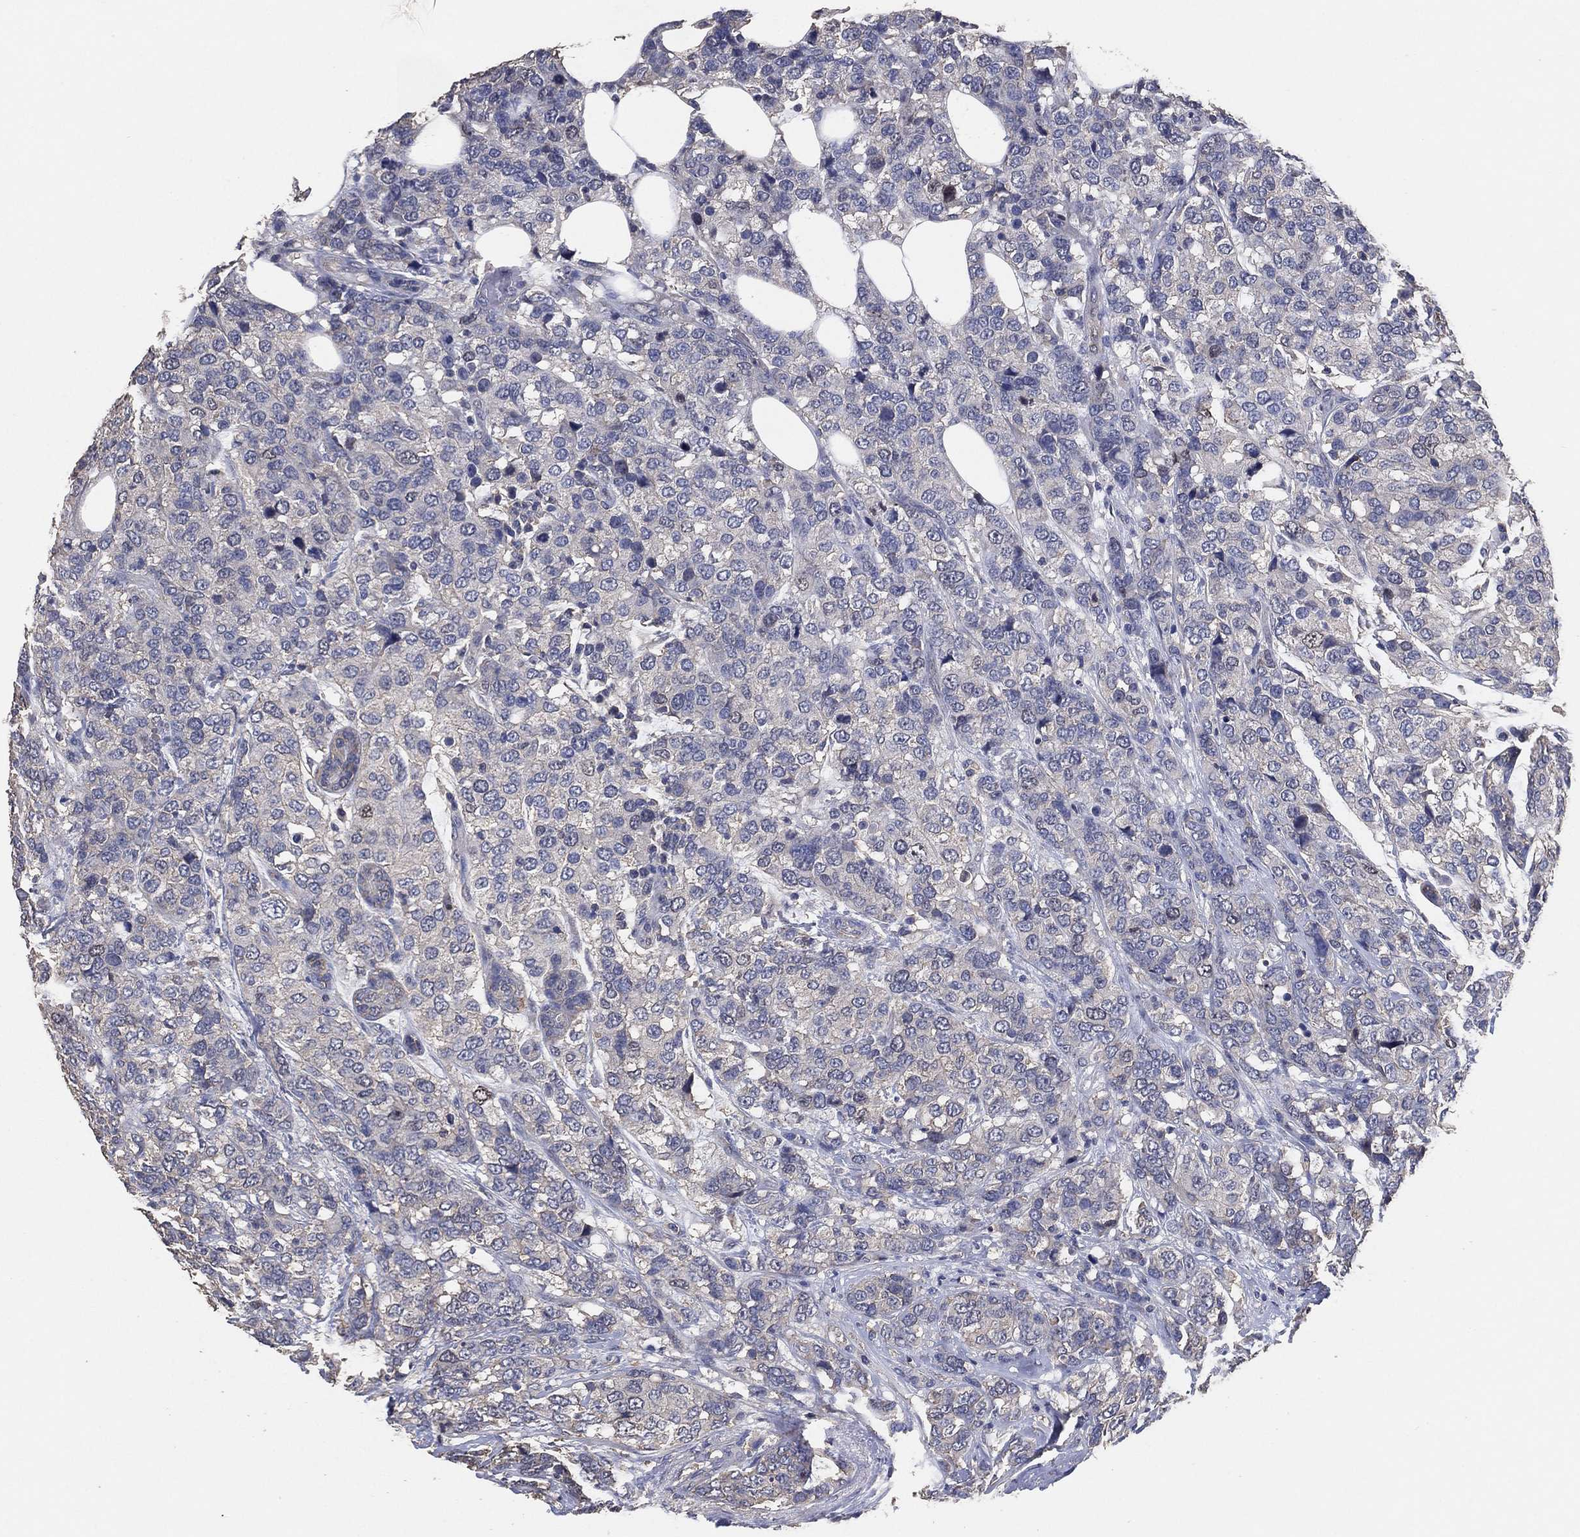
{"staining": {"intensity": "negative", "quantity": "none", "location": "none"}, "tissue": "breast cancer", "cell_type": "Tumor cells", "image_type": "cancer", "snomed": [{"axis": "morphology", "description": "Lobular carcinoma"}, {"axis": "topography", "description": "Breast"}], "caption": "DAB (3,3'-diaminobenzidine) immunohistochemical staining of human lobular carcinoma (breast) demonstrates no significant positivity in tumor cells.", "gene": "KLK5", "patient": {"sex": "female", "age": 59}}